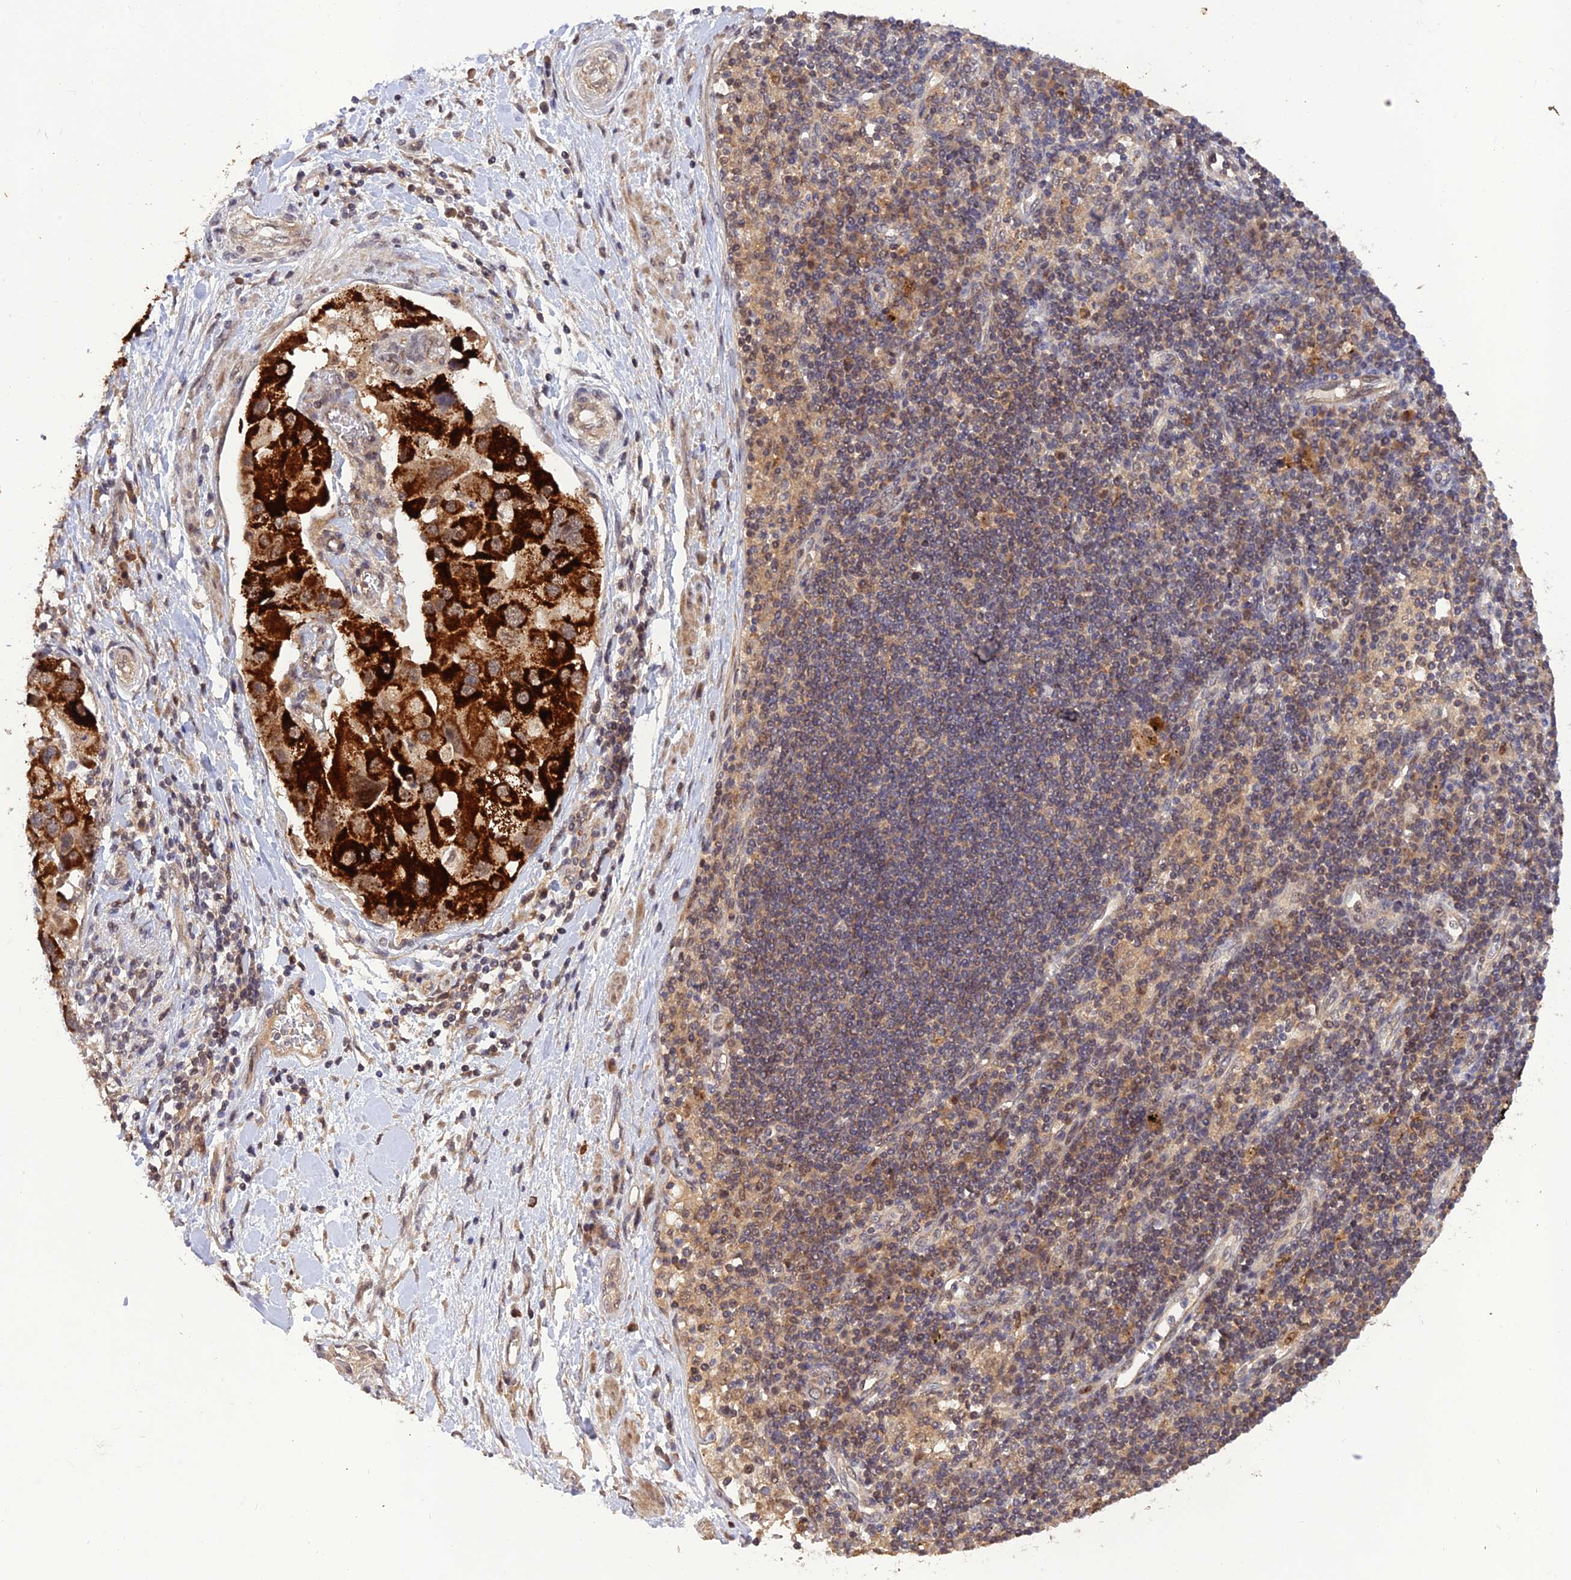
{"staining": {"intensity": "strong", "quantity": "25%-75%", "location": "cytoplasmic/membranous"}, "tissue": "lung cancer", "cell_type": "Tumor cells", "image_type": "cancer", "snomed": [{"axis": "morphology", "description": "Adenocarcinoma, NOS"}, {"axis": "topography", "description": "Lung"}], "caption": "Strong cytoplasmic/membranous protein expression is appreciated in approximately 25%-75% of tumor cells in lung cancer.", "gene": "REV1", "patient": {"sex": "female", "age": 54}}